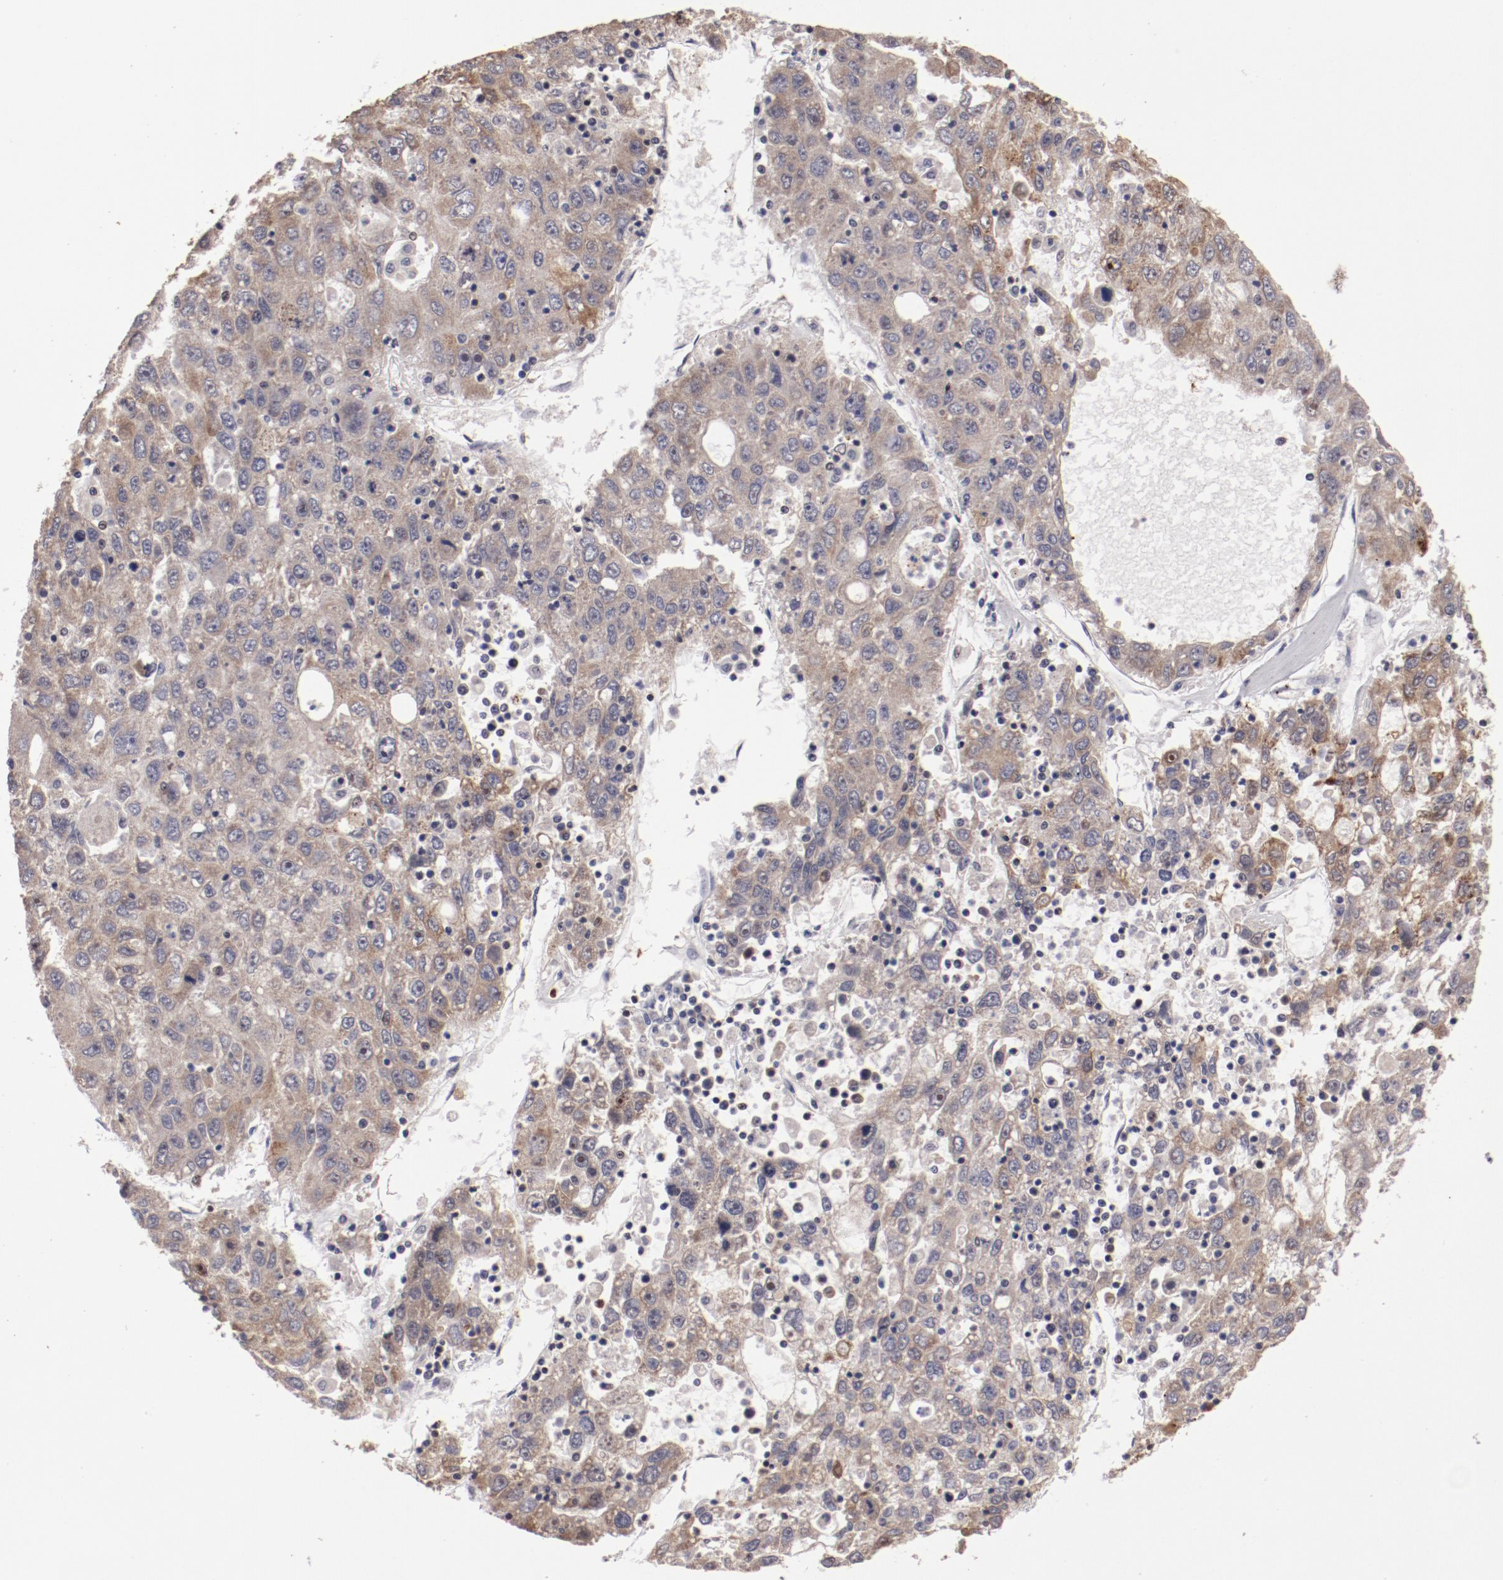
{"staining": {"intensity": "moderate", "quantity": ">75%", "location": "cytoplasmic/membranous,nuclear"}, "tissue": "liver cancer", "cell_type": "Tumor cells", "image_type": "cancer", "snomed": [{"axis": "morphology", "description": "Carcinoma, Hepatocellular, NOS"}, {"axis": "topography", "description": "Liver"}], "caption": "Immunohistochemical staining of human liver hepatocellular carcinoma shows moderate cytoplasmic/membranous and nuclear protein positivity in approximately >75% of tumor cells.", "gene": "DDX24", "patient": {"sex": "male", "age": 49}}